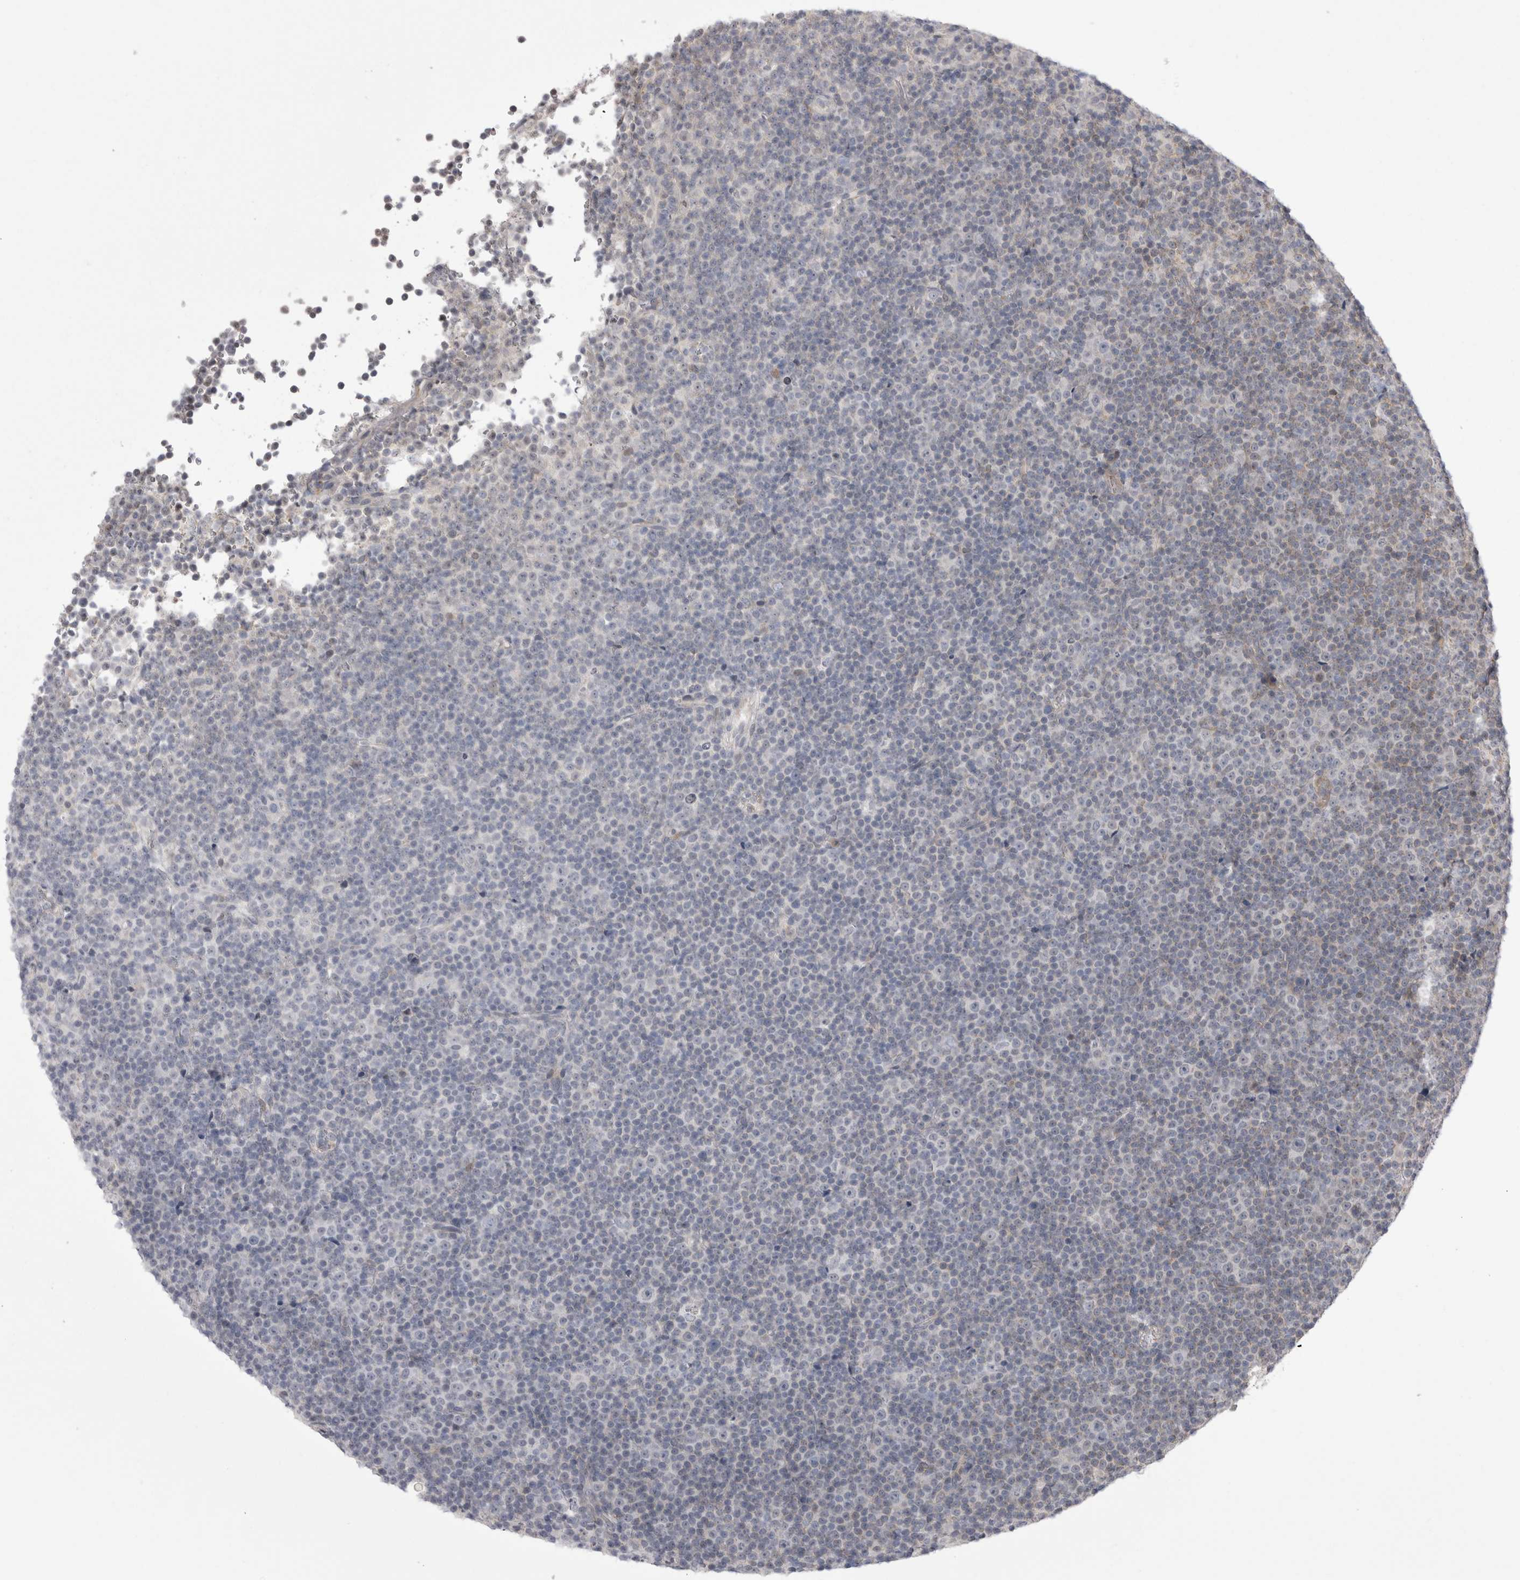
{"staining": {"intensity": "weak", "quantity": "<25%", "location": "cytoplasmic/membranous"}, "tissue": "lymphoma", "cell_type": "Tumor cells", "image_type": "cancer", "snomed": [{"axis": "morphology", "description": "Malignant lymphoma, non-Hodgkin's type, Low grade"}, {"axis": "topography", "description": "Lymph node"}], "caption": "Low-grade malignant lymphoma, non-Hodgkin's type was stained to show a protein in brown. There is no significant positivity in tumor cells. (DAB (3,3'-diaminobenzidine) immunohistochemistry (IHC) with hematoxylin counter stain).", "gene": "CHIC2", "patient": {"sex": "female", "age": 67}}